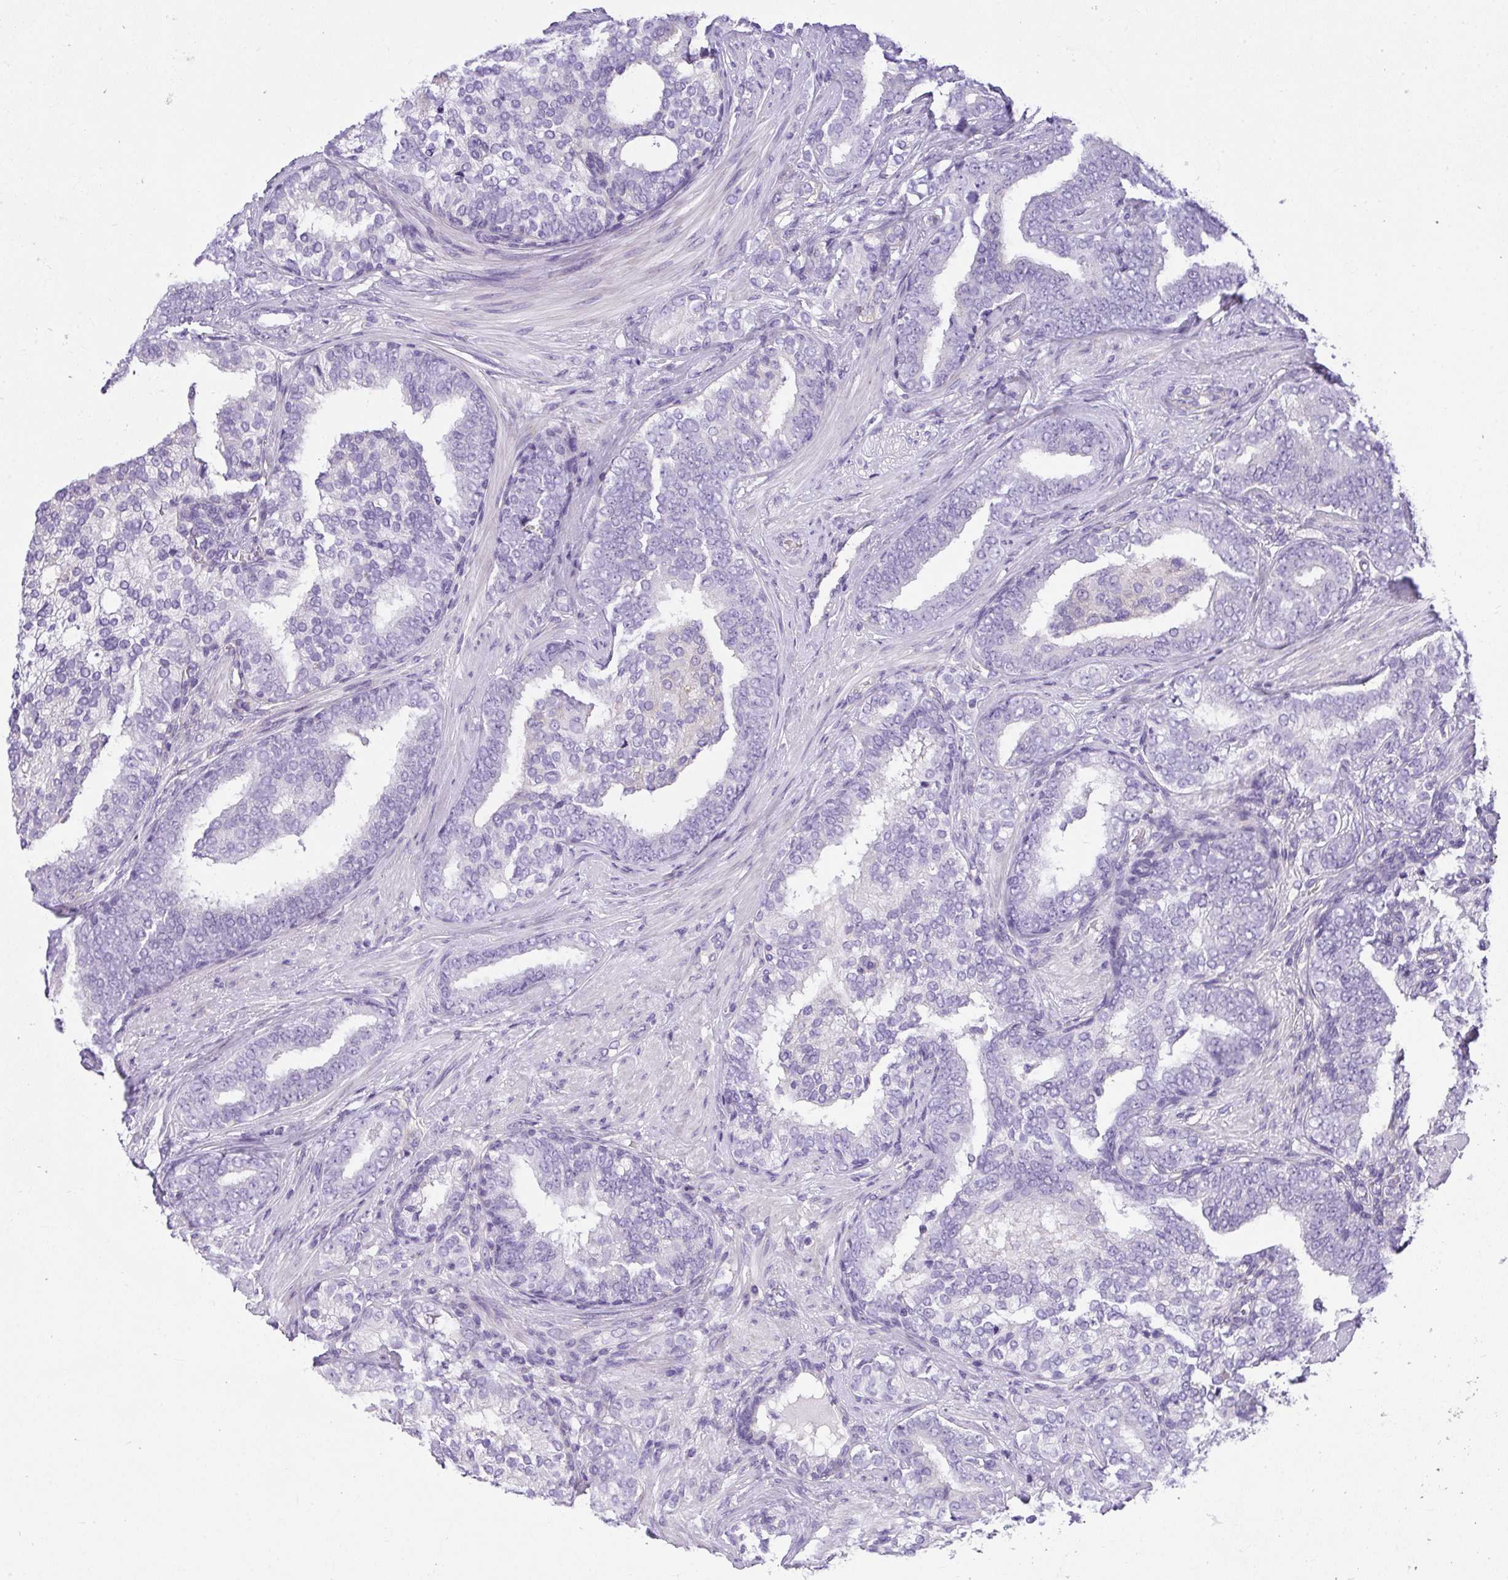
{"staining": {"intensity": "negative", "quantity": "none", "location": "none"}, "tissue": "prostate cancer", "cell_type": "Tumor cells", "image_type": "cancer", "snomed": [{"axis": "morphology", "description": "Adenocarcinoma, High grade"}, {"axis": "topography", "description": "Prostate"}], "caption": "This is an IHC micrograph of human prostate cancer (adenocarcinoma (high-grade)). There is no expression in tumor cells.", "gene": "PLPPR3", "patient": {"sex": "male", "age": 72}}